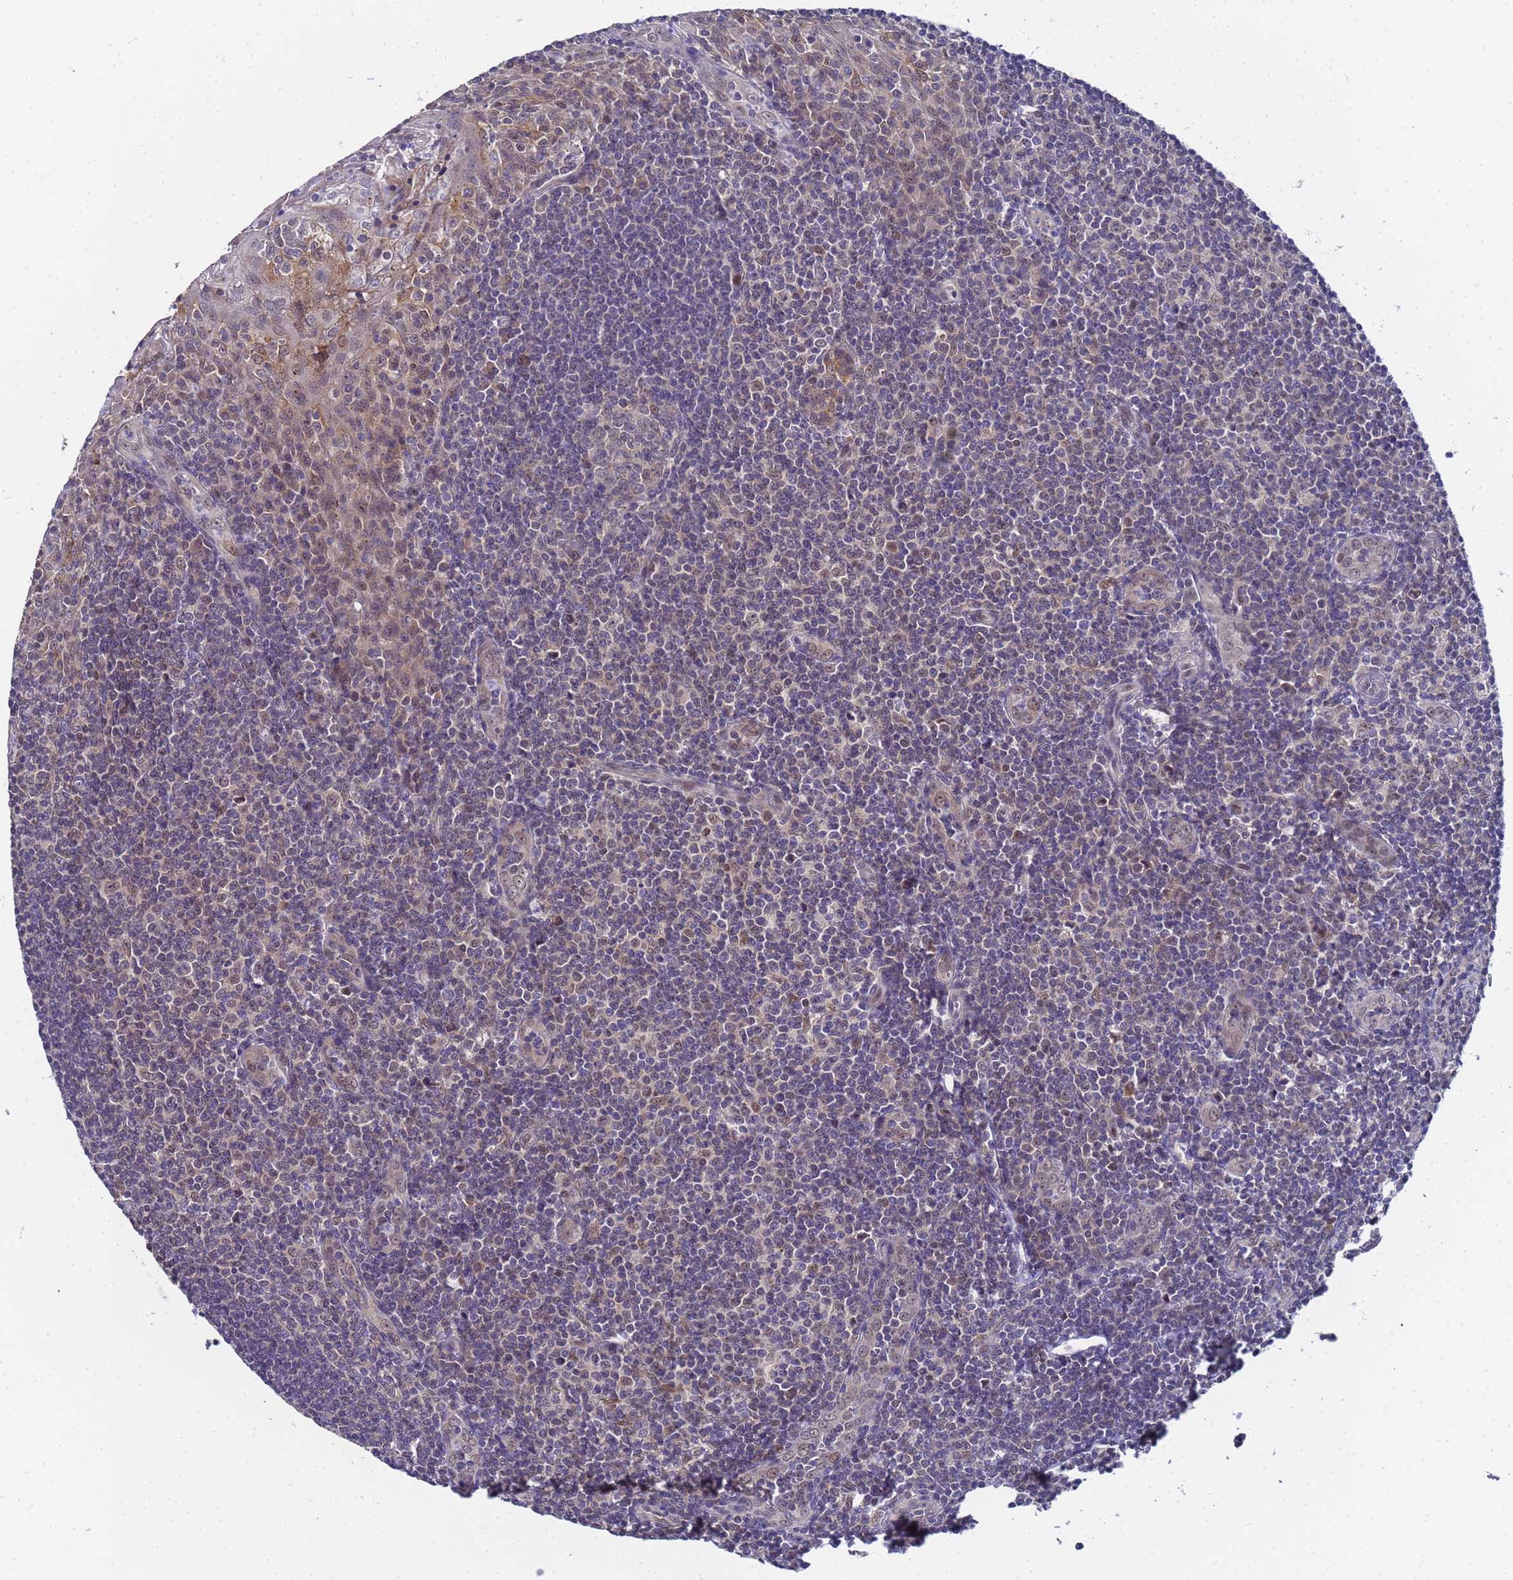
{"staining": {"intensity": "weak", "quantity": "25%-75%", "location": "nuclear"}, "tissue": "tonsil", "cell_type": "Germinal center cells", "image_type": "normal", "snomed": [{"axis": "morphology", "description": "Normal tissue, NOS"}, {"axis": "topography", "description": "Tonsil"}], "caption": "Immunohistochemical staining of benign tonsil reveals 25%-75% levels of weak nuclear protein positivity in approximately 25%-75% of germinal center cells. (IHC, brightfield microscopy, high magnification).", "gene": "ANAPC13", "patient": {"sex": "male", "age": 27}}